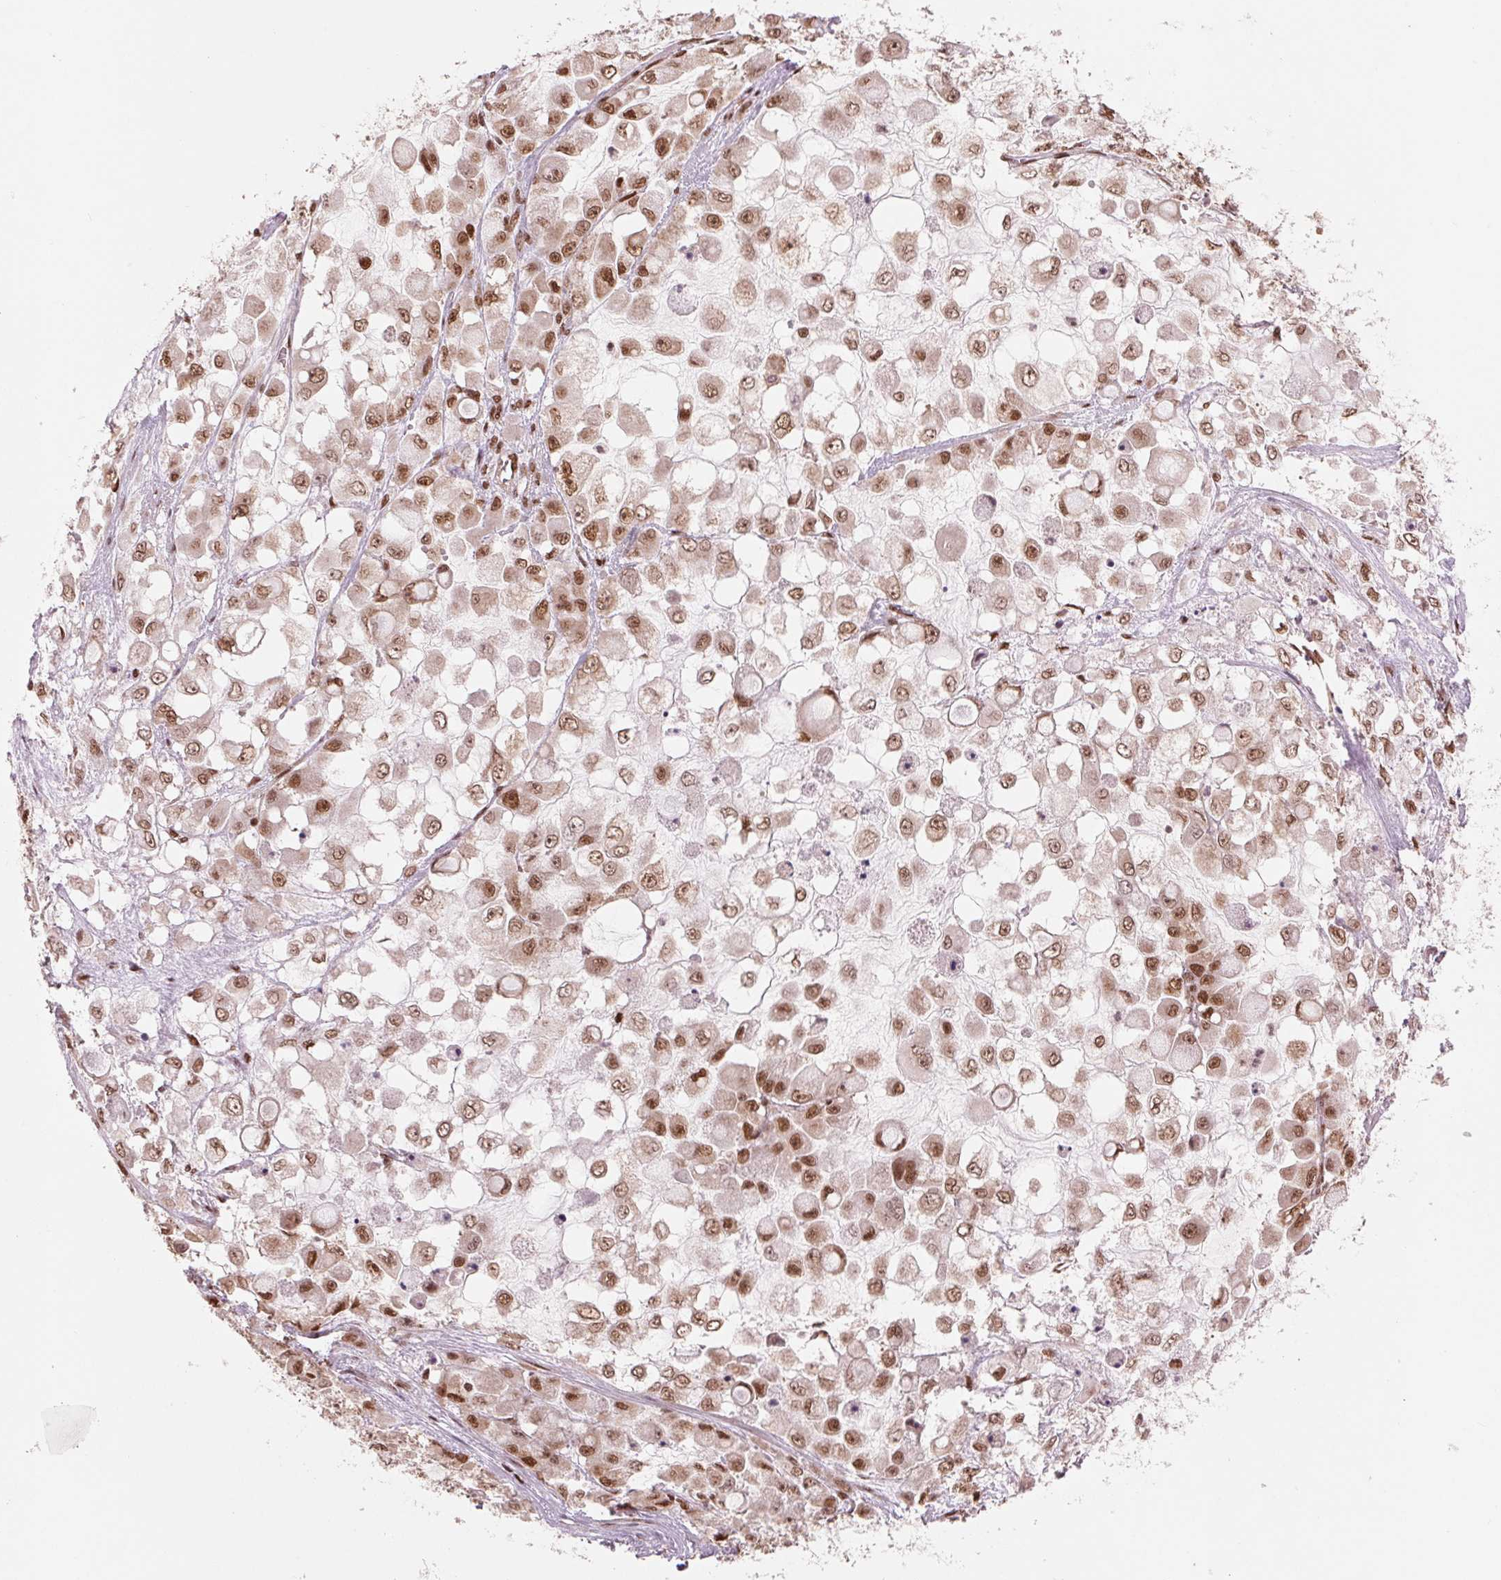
{"staining": {"intensity": "moderate", "quantity": ">75%", "location": "nuclear"}, "tissue": "stomach cancer", "cell_type": "Tumor cells", "image_type": "cancer", "snomed": [{"axis": "morphology", "description": "Adenocarcinoma, NOS"}, {"axis": "topography", "description": "Stomach"}], "caption": "Moderate nuclear expression is seen in about >75% of tumor cells in stomach adenocarcinoma. (IHC, brightfield microscopy, high magnification).", "gene": "TTLL9", "patient": {"sex": "female", "age": 76}}